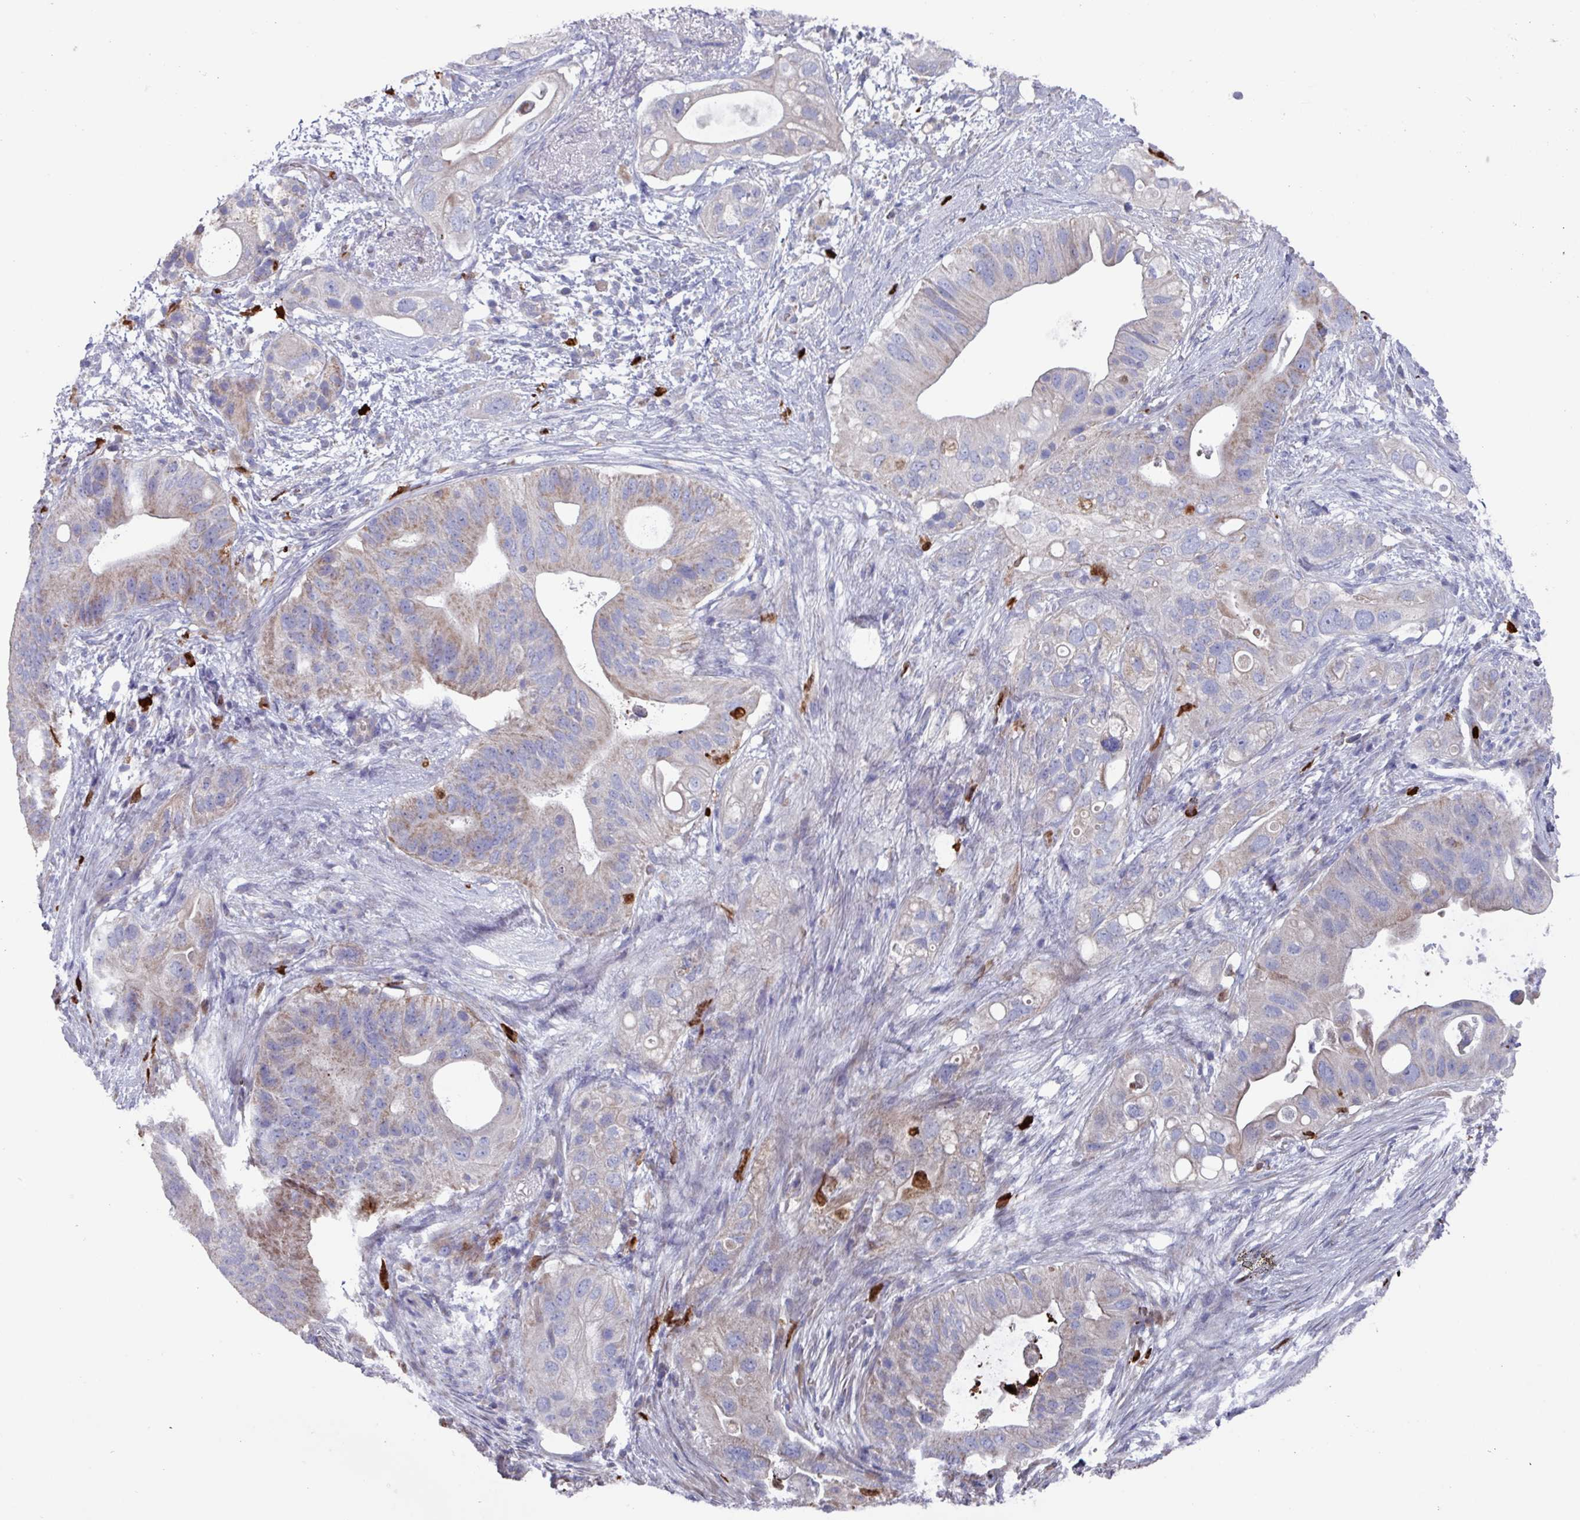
{"staining": {"intensity": "weak", "quantity": "25%-75%", "location": "cytoplasmic/membranous"}, "tissue": "pancreatic cancer", "cell_type": "Tumor cells", "image_type": "cancer", "snomed": [{"axis": "morphology", "description": "Adenocarcinoma, NOS"}, {"axis": "topography", "description": "Pancreas"}], "caption": "A brown stain shows weak cytoplasmic/membranous expression of a protein in pancreatic cancer (adenocarcinoma) tumor cells. The staining was performed using DAB (3,3'-diaminobenzidine) to visualize the protein expression in brown, while the nuclei were stained in blue with hematoxylin (Magnification: 20x).", "gene": "UQCC2", "patient": {"sex": "female", "age": 72}}